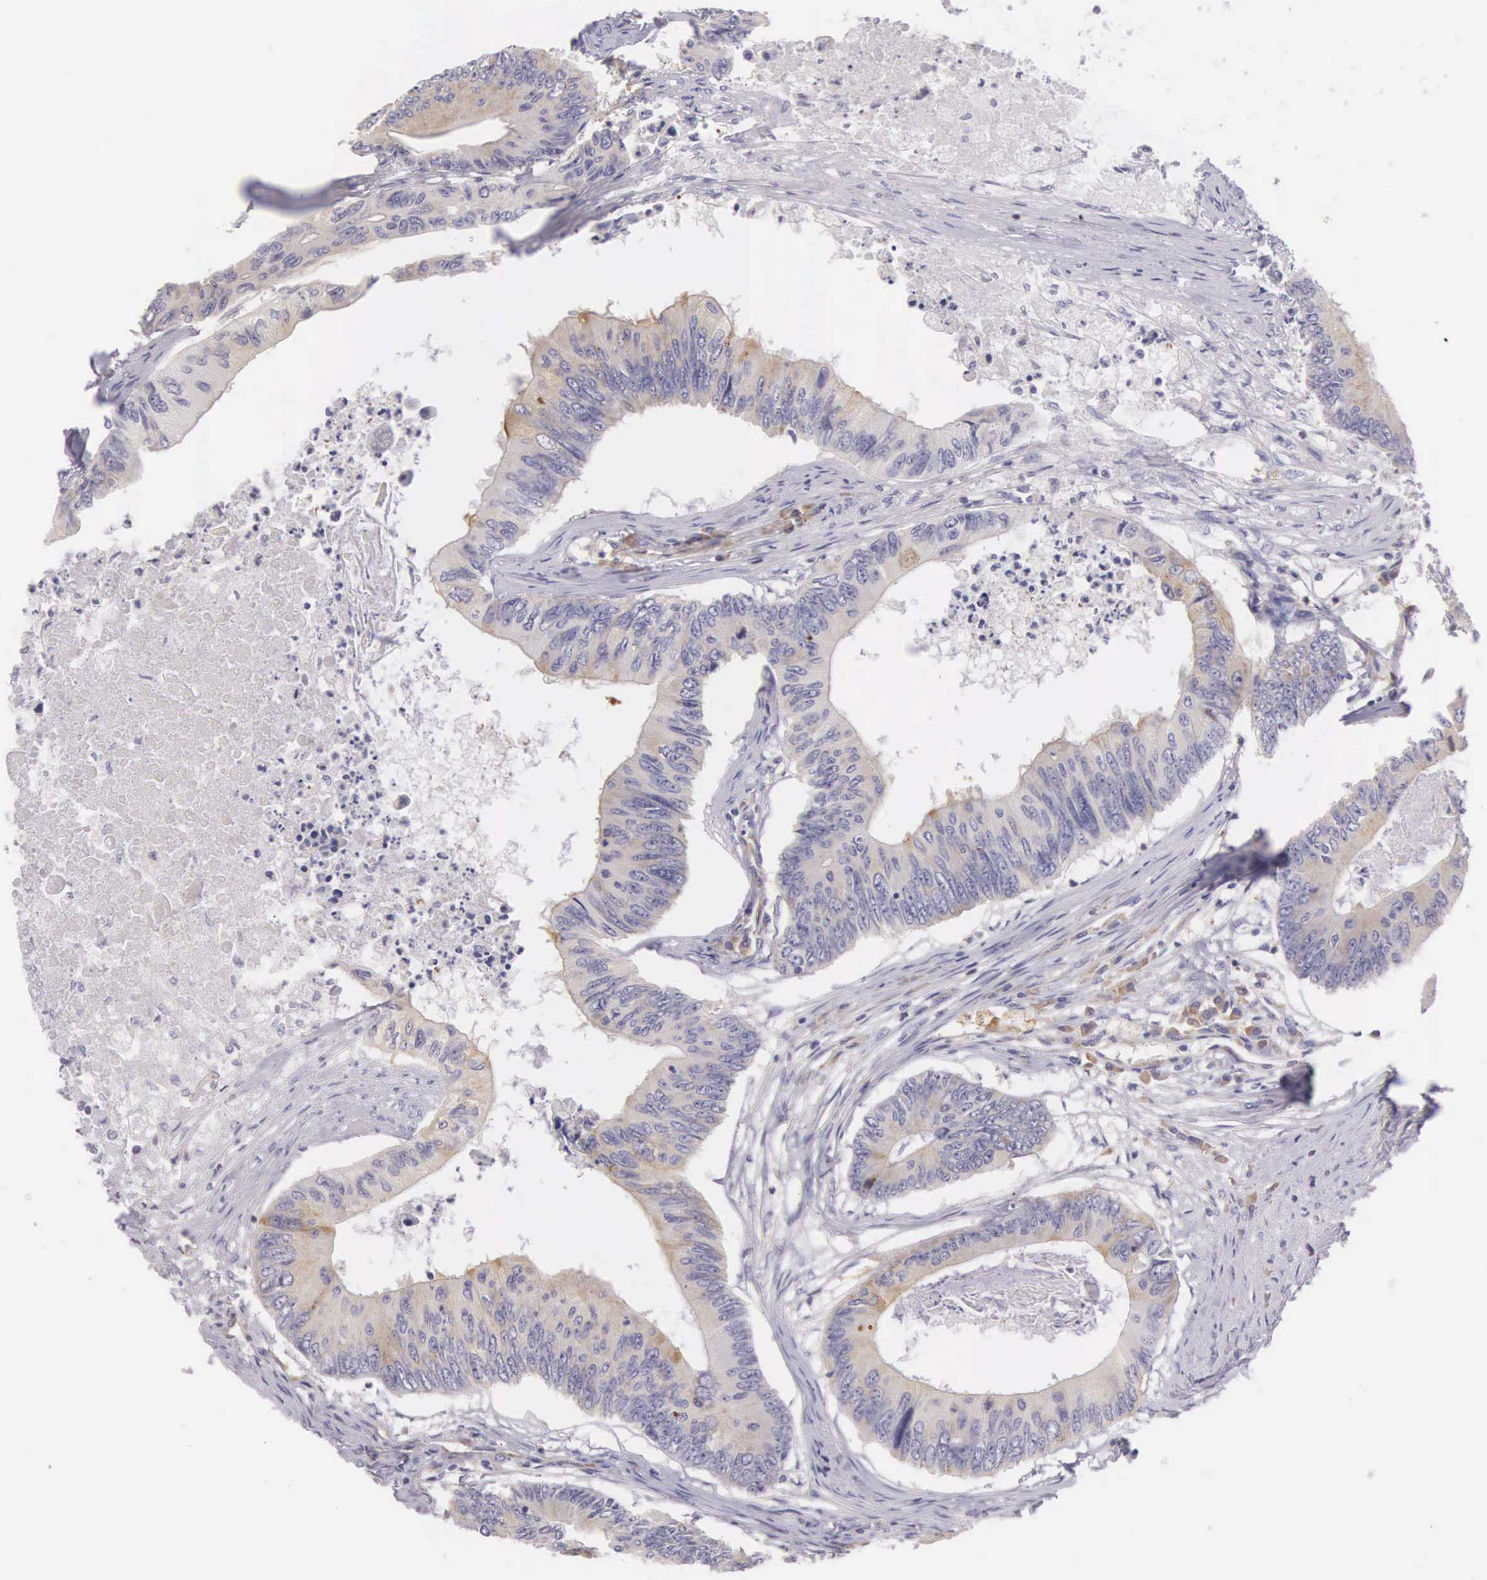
{"staining": {"intensity": "strong", "quantity": "<25%", "location": "cytoplasmic/membranous"}, "tissue": "colorectal cancer", "cell_type": "Tumor cells", "image_type": "cancer", "snomed": [{"axis": "morphology", "description": "Adenocarcinoma, NOS"}, {"axis": "topography", "description": "Colon"}], "caption": "Approximately <25% of tumor cells in human colorectal cancer (adenocarcinoma) reveal strong cytoplasmic/membranous protein staining as visualized by brown immunohistochemical staining.", "gene": "OSBPL3", "patient": {"sex": "male", "age": 65}}